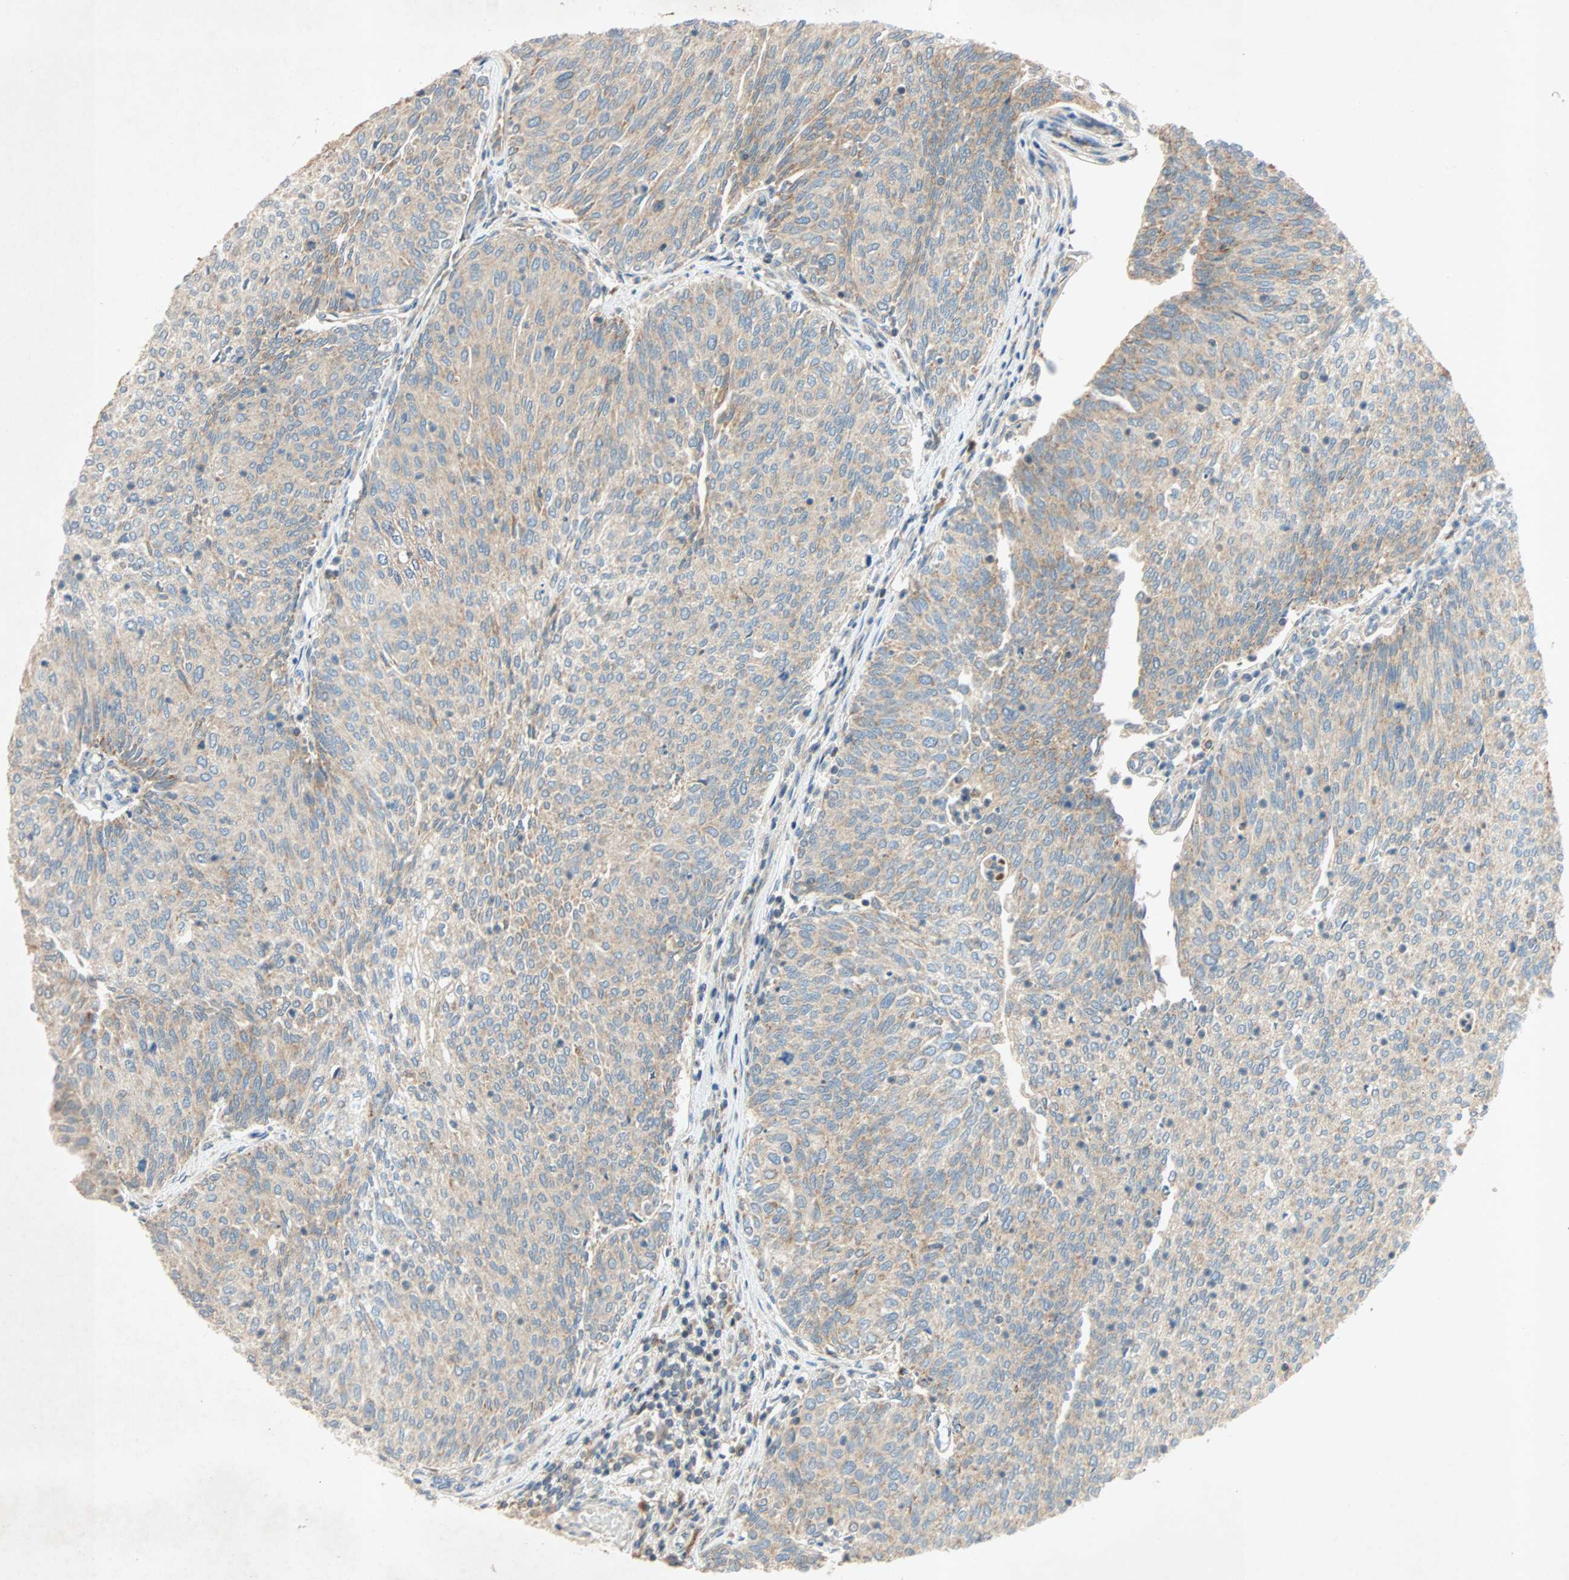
{"staining": {"intensity": "weak", "quantity": ">75%", "location": "cytoplasmic/membranous"}, "tissue": "urothelial cancer", "cell_type": "Tumor cells", "image_type": "cancer", "snomed": [{"axis": "morphology", "description": "Urothelial carcinoma, Low grade"}, {"axis": "topography", "description": "Urinary bladder"}], "caption": "A brown stain highlights weak cytoplasmic/membranous expression of a protein in urothelial cancer tumor cells. Nuclei are stained in blue.", "gene": "XYLT1", "patient": {"sex": "female", "age": 79}}